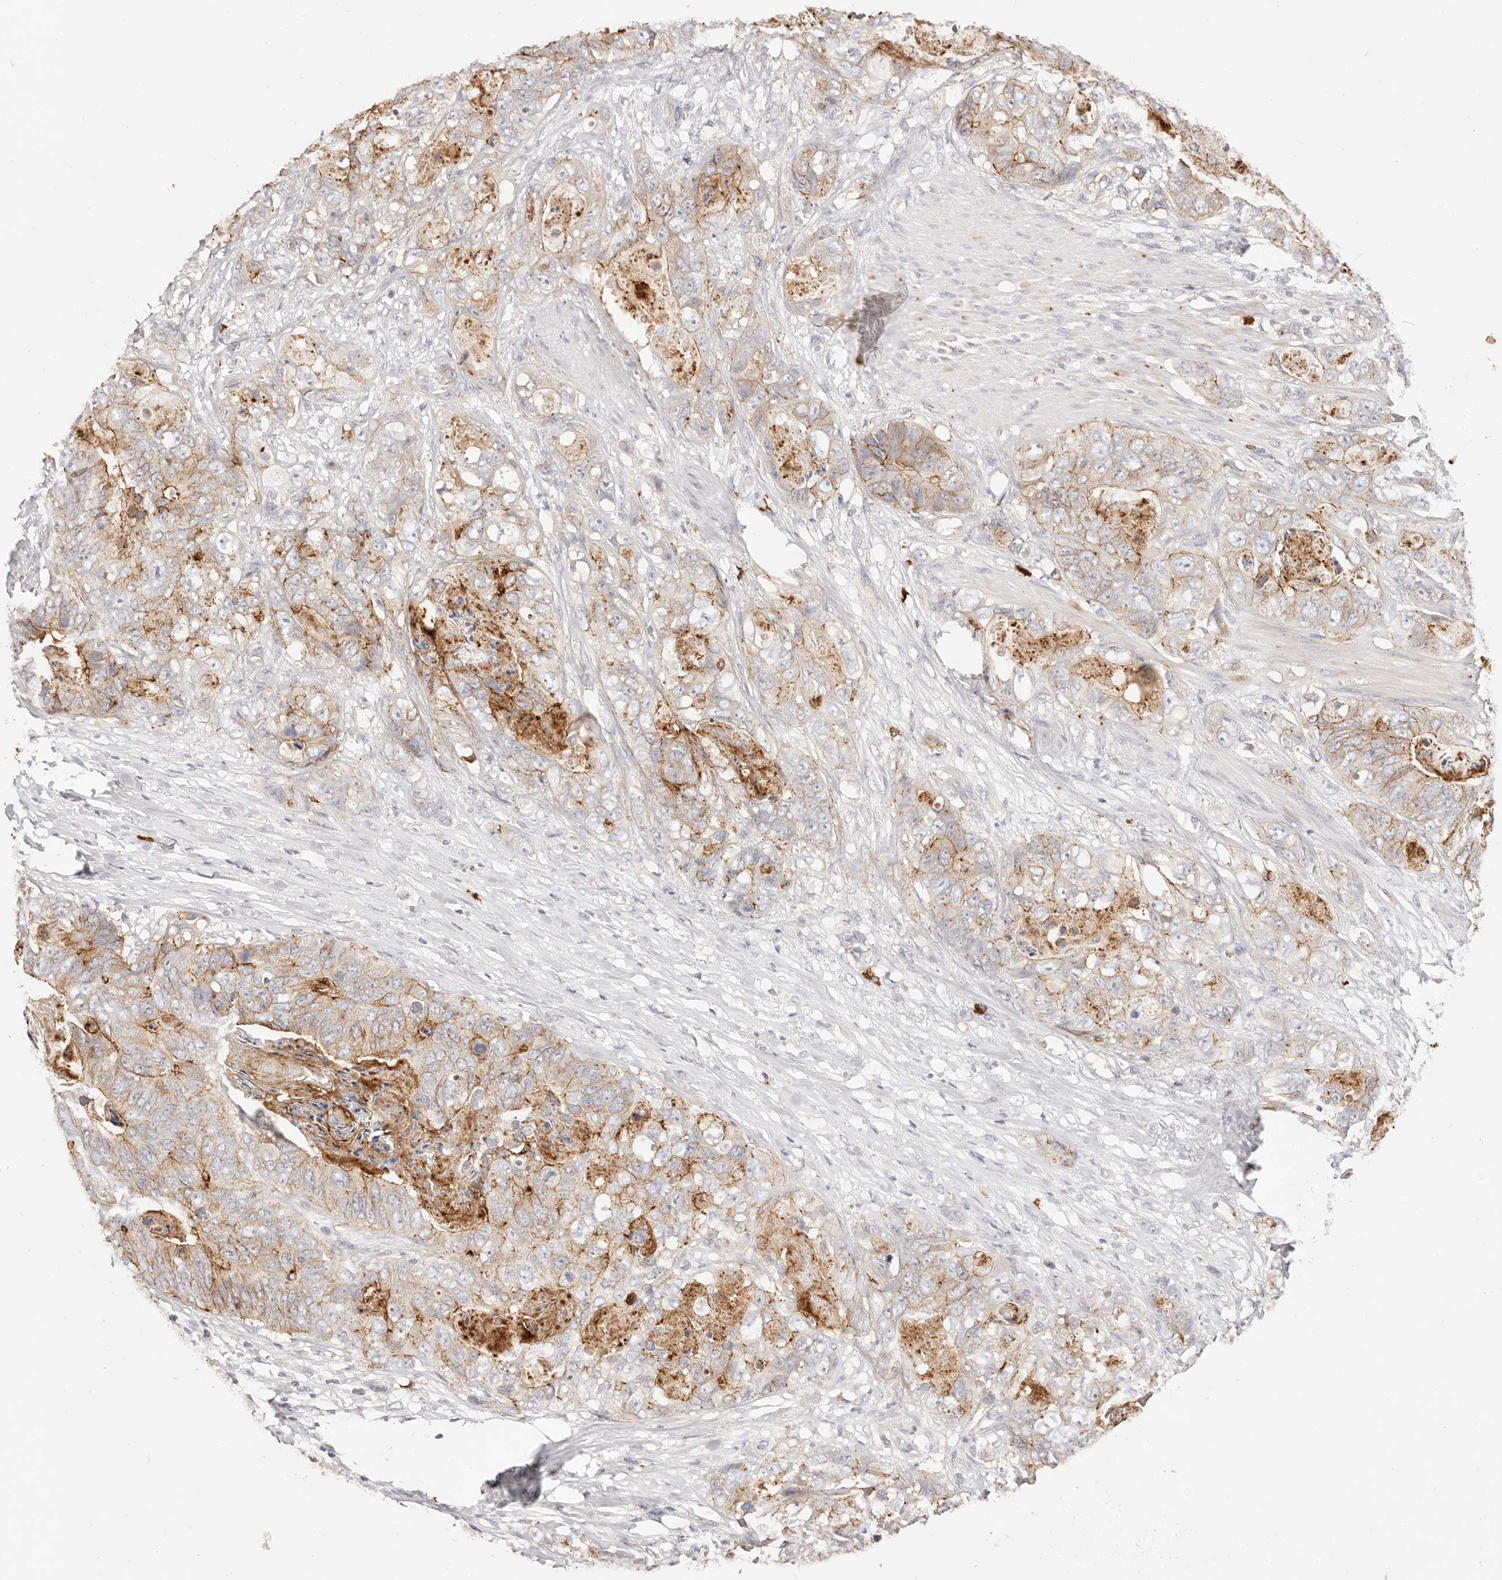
{"staining": {"intensity": "moderate", "quantity": "25%-75%", "location": "cytoplasmic/membranous"}, "tissue": "stomach cancer", "cell_type": "Tumor cells", "image_type": "cancer", "snomed": [{"axis": "morphology", "description": "Normal tissue, NOS"}, {"axis": "morphology", "description": "Adenocarcinoma, NOS"}, {"axis": "topography", "description": "Stomach"}], "caption": "IHC (DAB (3,3'-diaminobenzidine)) staining of human stomach cancer (adenocarcinoma) demonstrates moderate cytoplasmic/membranous protein expression in about 25%-75% of tumor cells.", "gene": "CXADR", "patient": {"sex": "female", "age": 89}}